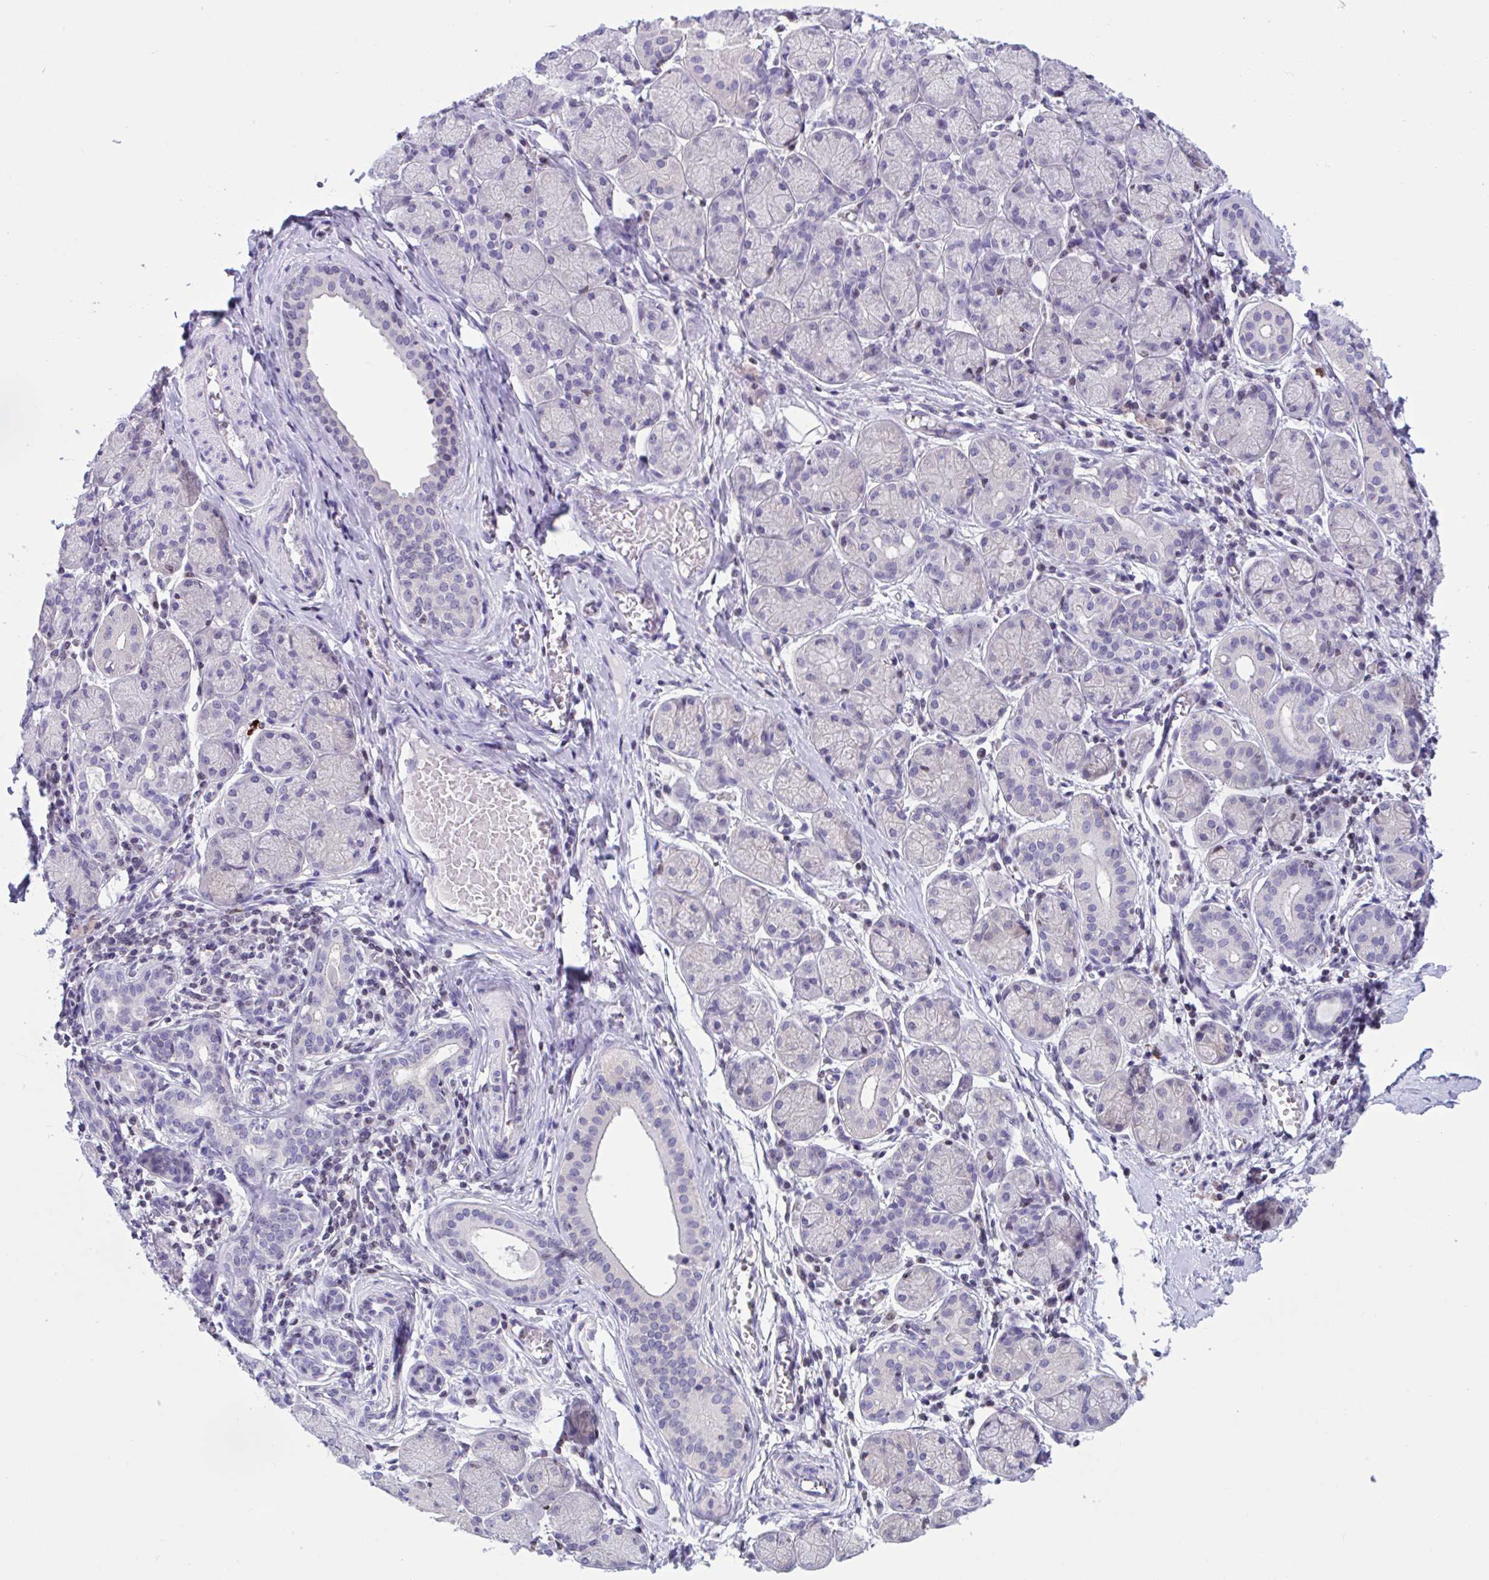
{"staining": {"intensity": "negative", "quantity": "none", "location": "none"}, "tissue": "salivary gland", "cell_type": "Glandular cells", "image_type": "normal", "snomed": [{"axis": "morphology", "description": "Normal tissue, NOS"}, {"axis": "topography", "description": "Salivary gland"}], "caption": "The image exhibits no significant staining in glandular cells of salivary gland.", "gene": "SNX11", "patient": {"sex": "female", "age": 24}}